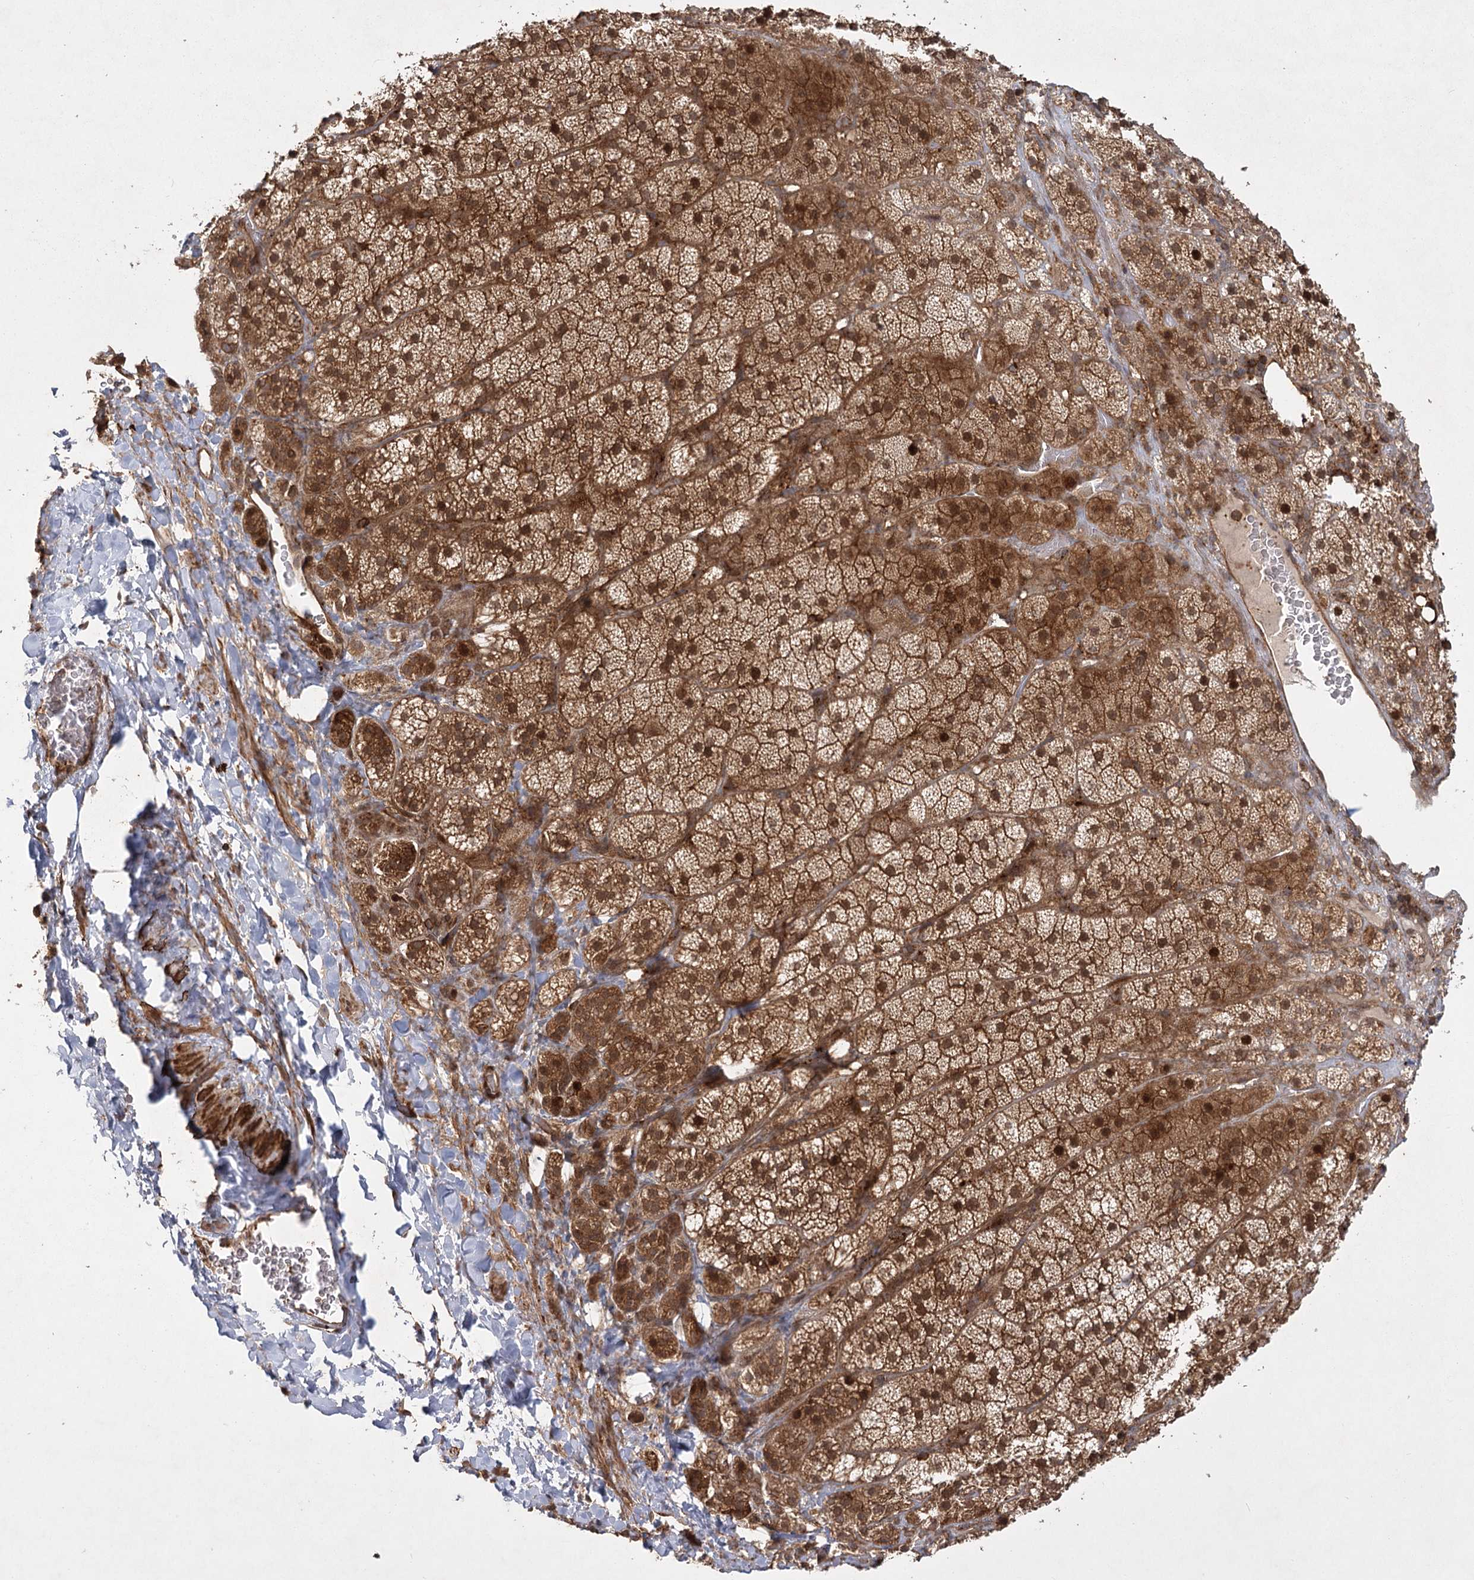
{"staining": {"intensity": "moderate", "quantity": ">75%", "location": "cytoplasmic/membranous,nuclear"}, "tissue": "adrenal gland", "cell_type": "Glandular cells", "image_type": "normal", "snomed": [{"axis": "morphology", "description": "Normal tissue, NOS"}, {"axis": "topography", "description": "Adrenal gland"}], "caption": "Adrenal gland stained with DAB (3,3'-diaminobenzidine) immunohistochemistry (IHC) demonstrates medium levels of moderate cytoplasmic/membranous,nuclear staining in approximately >75% of glandular cells. The staining was performed using DAB to visualize the protein expression in brown, while the nuclei were stained in blue with hematoxylin (Magnification: 20x).", "gene": "MDFIC", "patient": {"sex": "female", "age": 44}}